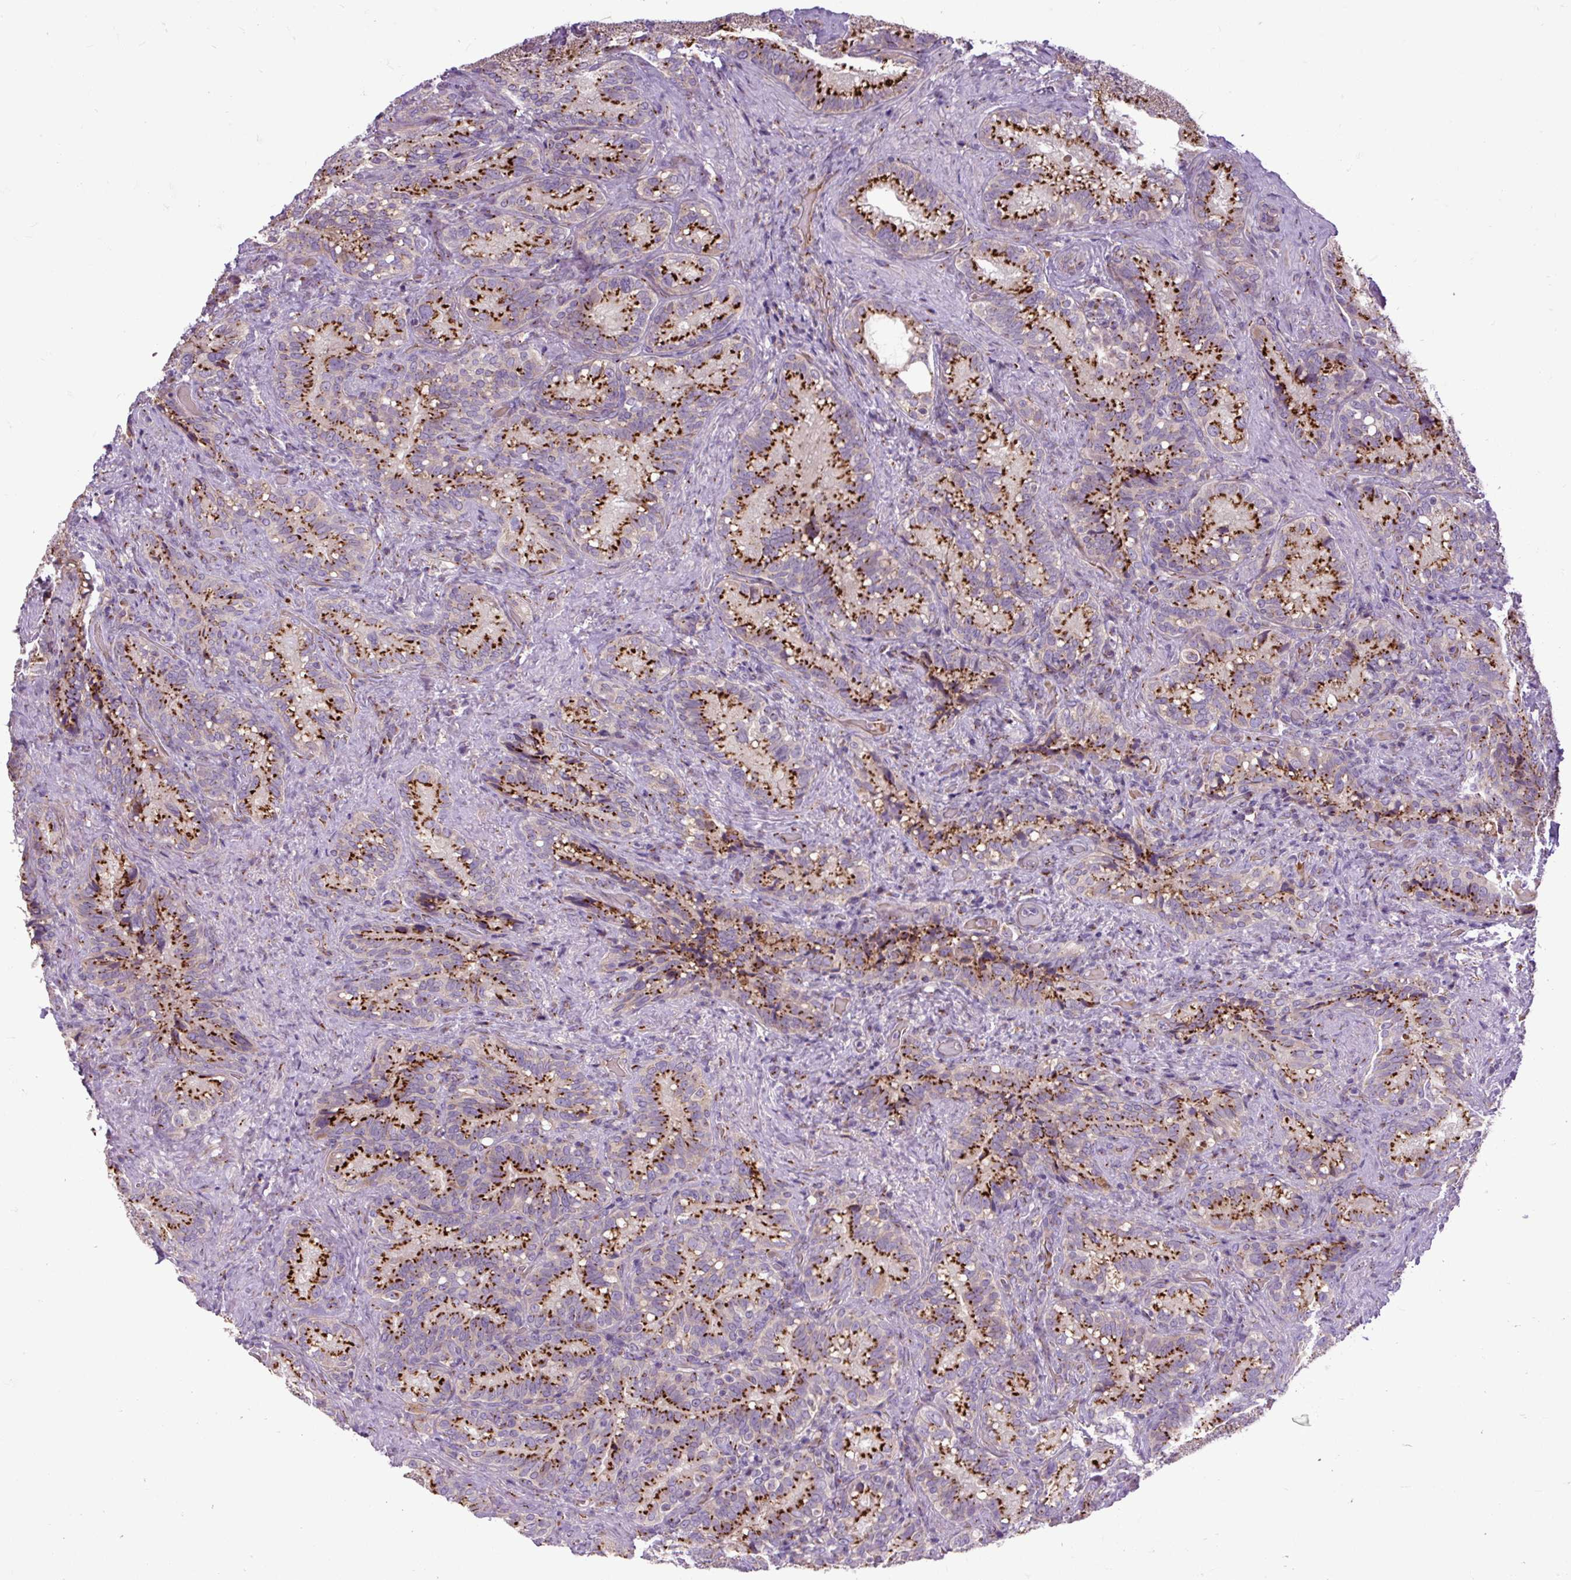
{"staining": {"intensity": "strong", "quantity": "25%-75%", "location": "cytoplasmic/membranous"}, "tissue": "seminal vesicle", "cell_type": "Glandular cells", "image_type": "normal", "snomed": [{"axis": "morphology", "description": "Normal tissue, NOS"}, {"axis": "topography", "description": "Seminal veicle"}], "caption": "This photomicrograph demonstrates IHC staining of unremarkable seminal vesicle, with high strong cytoplasmic/membranous staining in approximately 25%-75% of glandular cells.", "gene": "MSMP", "patient": {"sex": "male", "age": 68}}